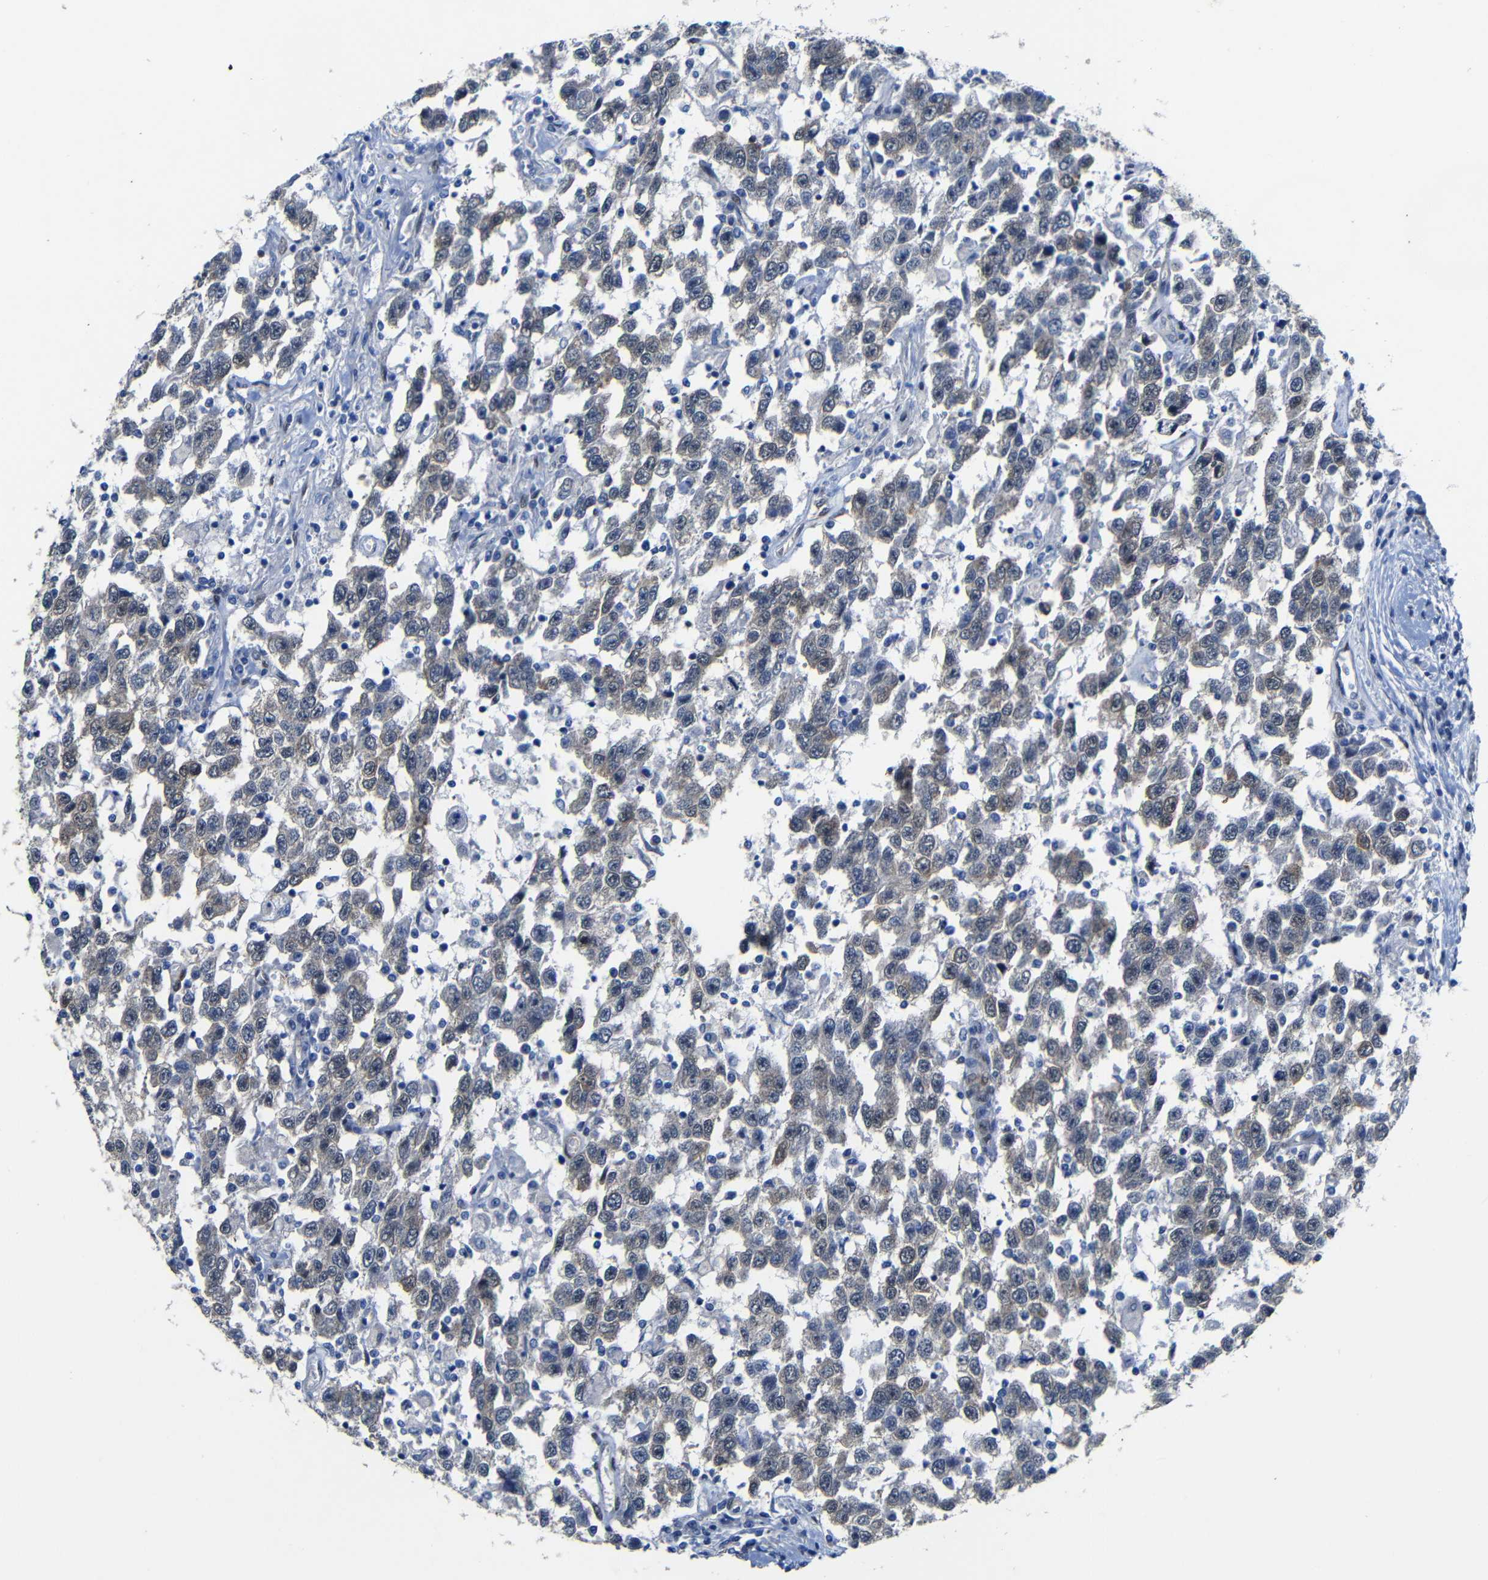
{"staining": {"intensity": "weak", "quantity": ">75%", "location": "cytoplasmic/membranous"}, "tissue": "testis cancer", "cell_type": "Tumor cells", "image_type": "cancer", "snomed": [{"axis": "morphology", "description": "Seminoma, NOS"}, {"axis": "topography", "description": "Testis"}], "caption": "About >75% of tumor cells in human testis seminoma display weak cytoplasmic/membranous protein staining as visualized by brown immunohistochemical staining.", "gene": "YAP1", "patient": {"sex": "male", "age": 41}}